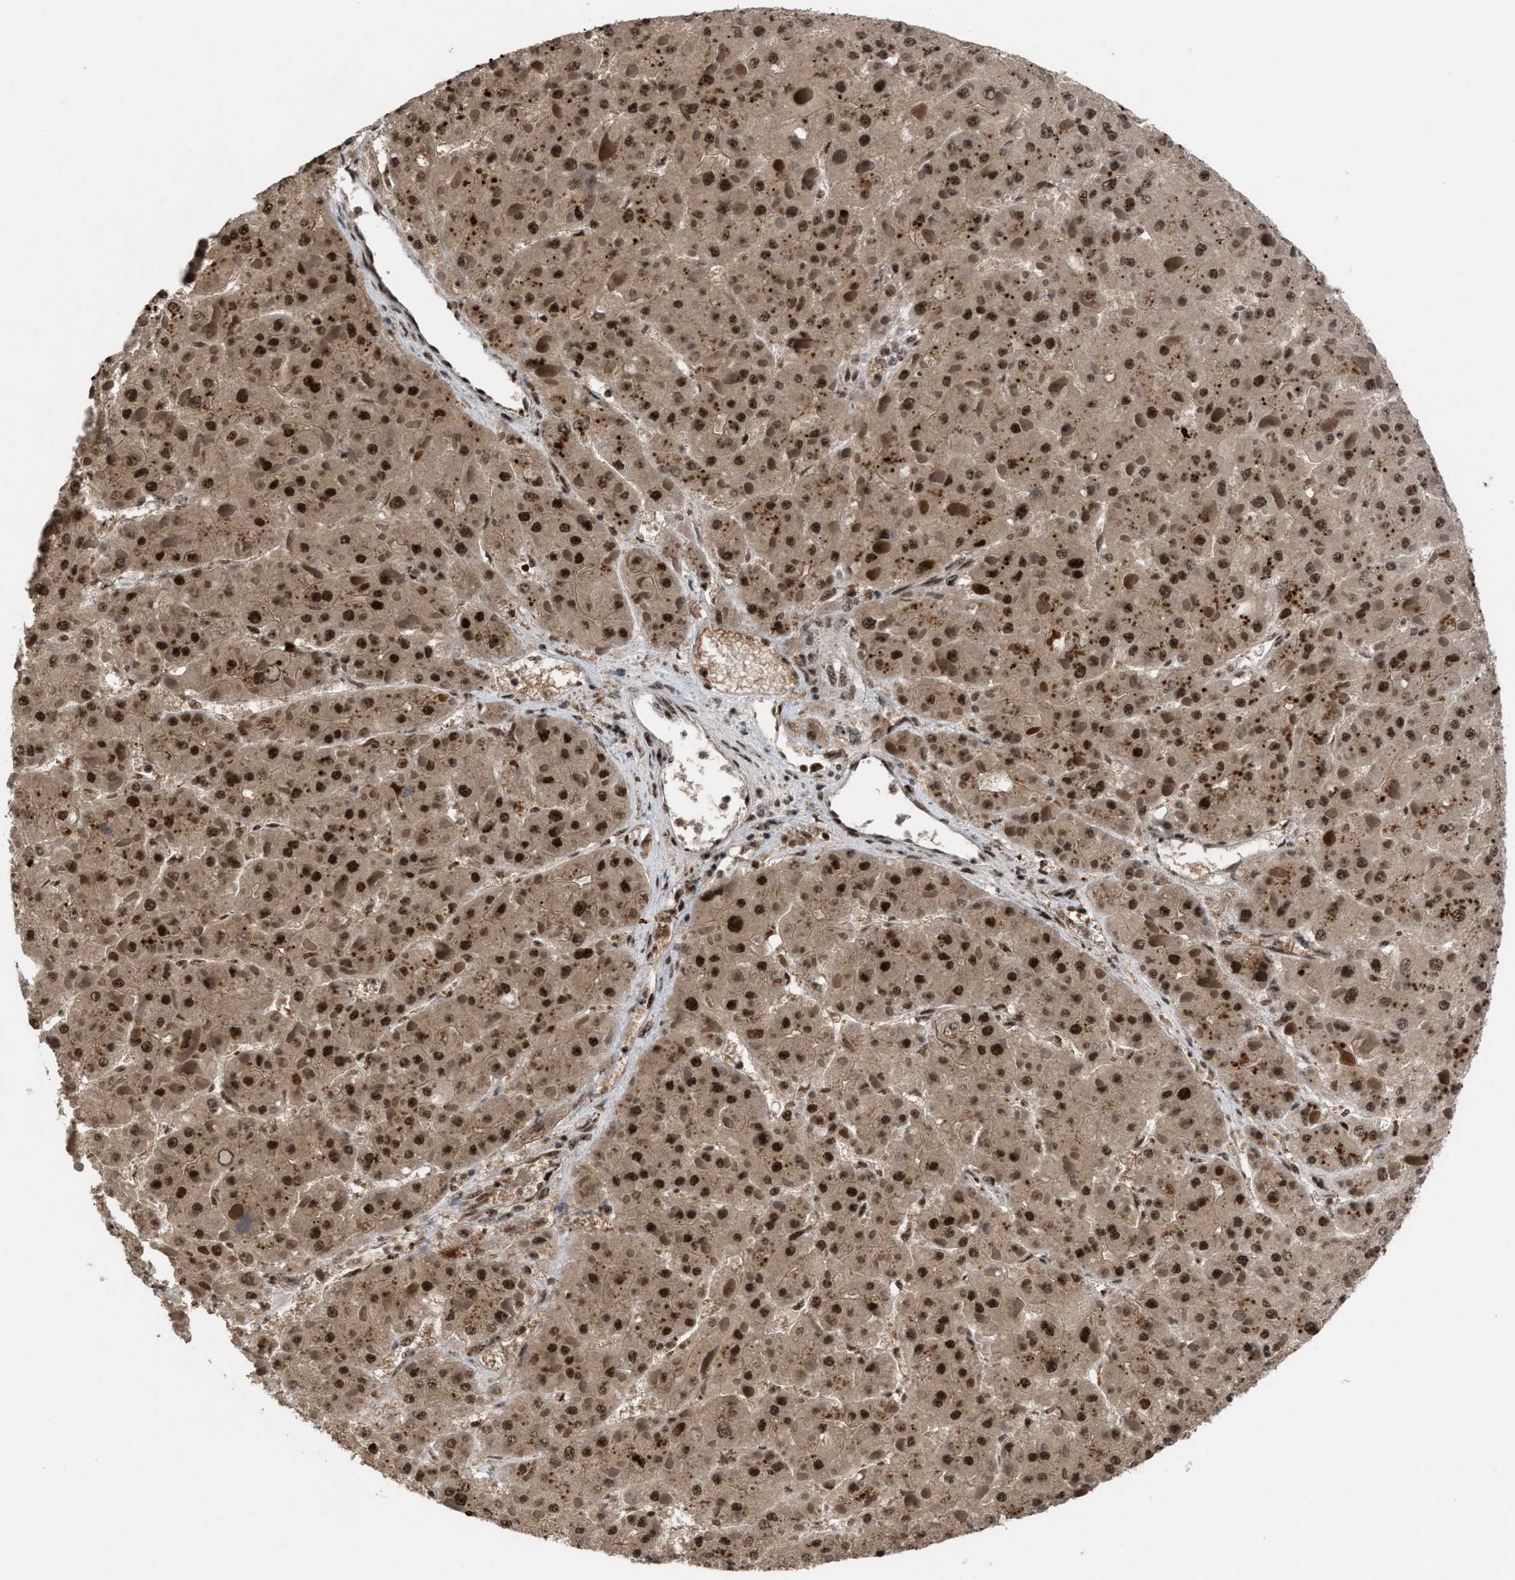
{"staining": {"intensity": "strong", "quantity": ">75%", "location": "cytoplasmic/membranous,nuclear"}, "tissue": "liver cancer", "cell_type": "Tumor cells", "image_type": "cancer", "snomed": [{"axis": "morphology", "description": "Carcinoma, Hepatocellular, NOS"}, {"axis": "topography", "description": "Liver"}], "caption": "The histopathology image displays staining of liver cancer (hepatocellular carcinoma), revealing strong cytoplasmic/membranous and nuclear protein staining (brown color) within tumor cells. The staining is performed using DAB (3,3'-diaminobenzidine) brown chromogen to label protein expression. The nuclei are counter-stained blue using hematoxylin.", "gene": "PRPF4", "patient": {"sex": "female", "age": 73}}